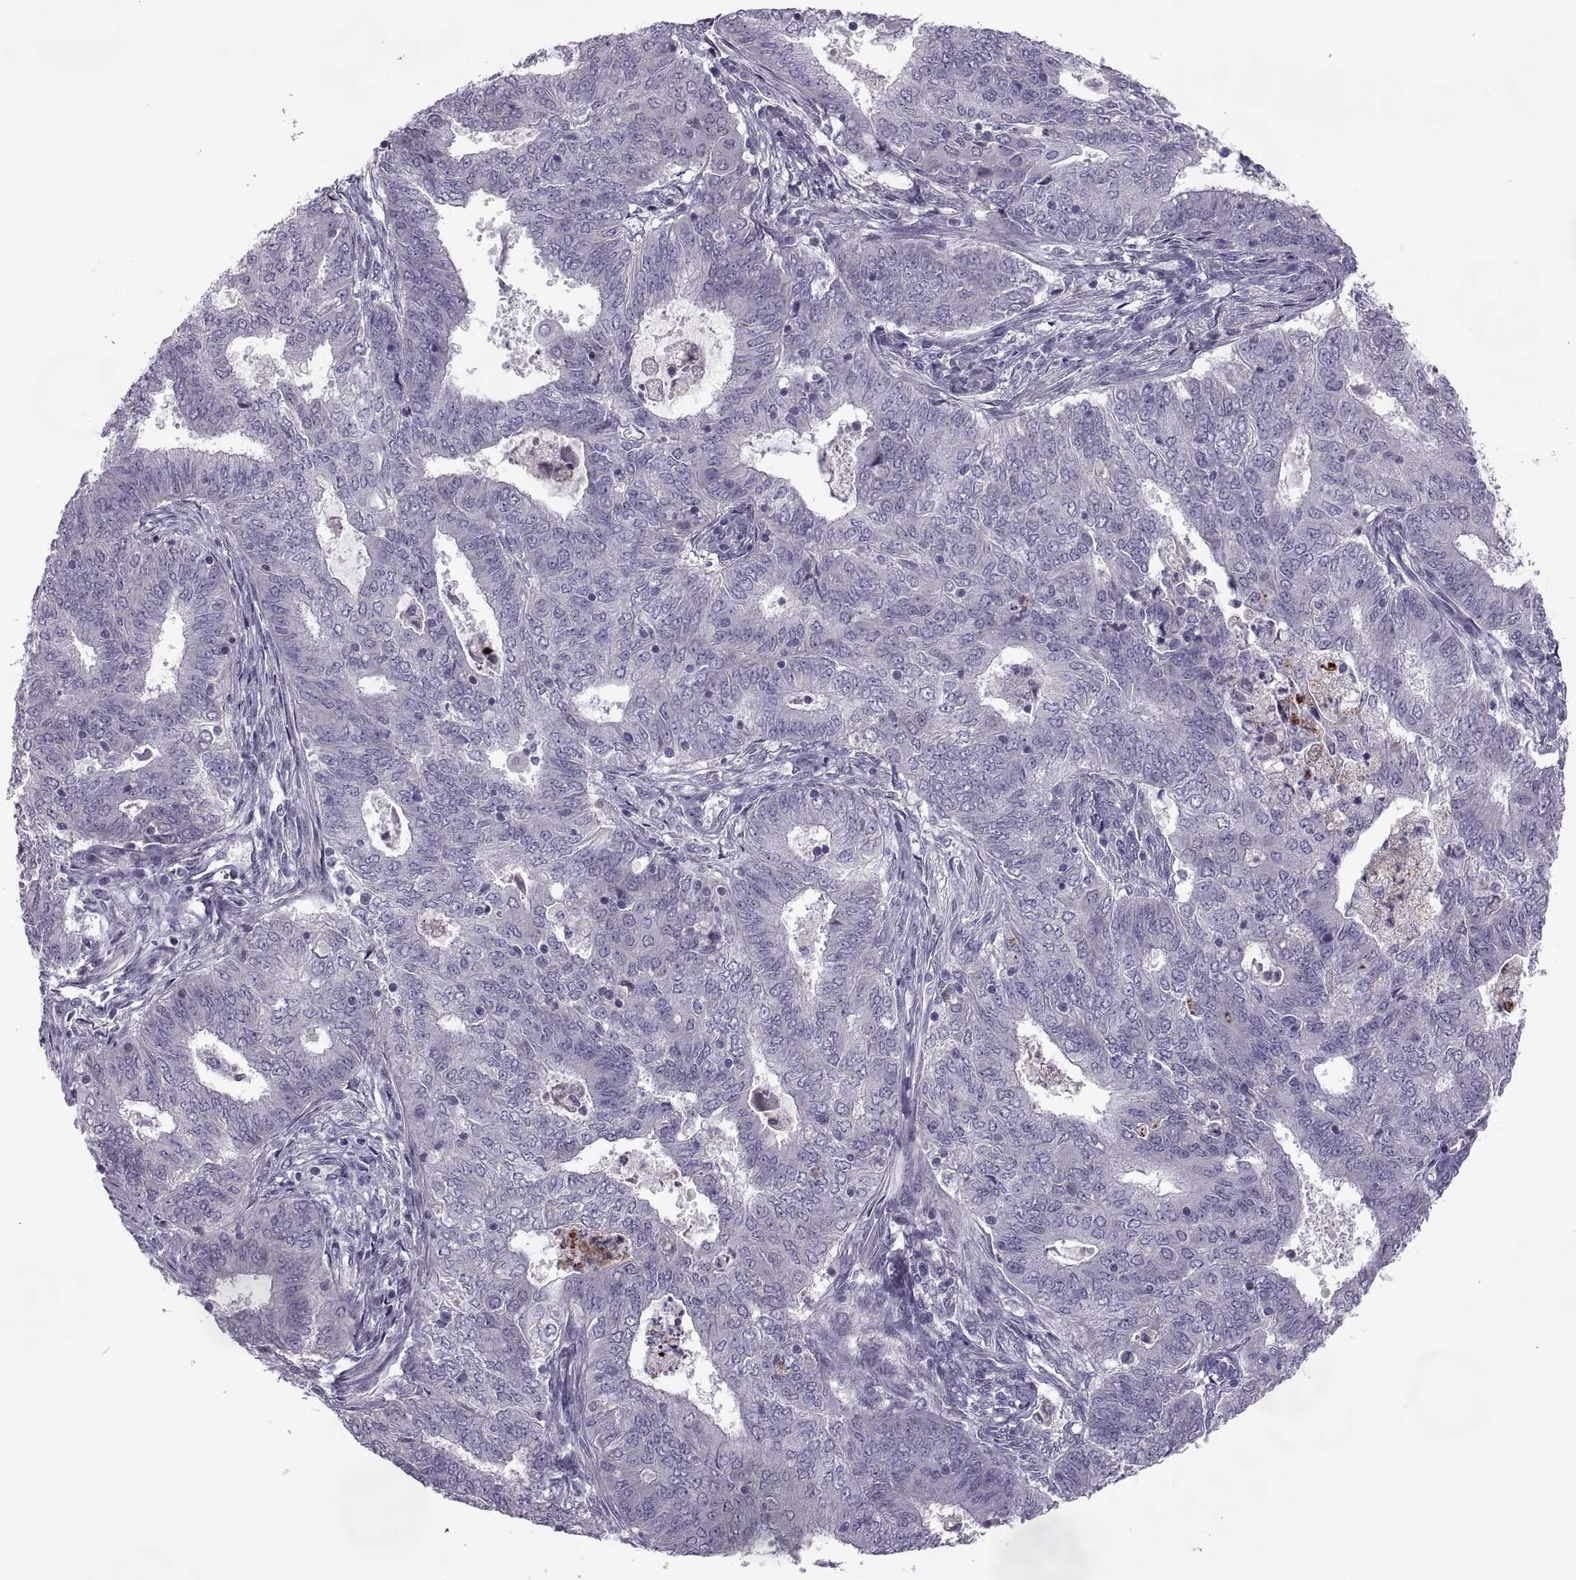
{"staining": {"intensity": "negative", "quantity": "none", "location": "none"}, "tissue": "endometrial cancer", "cell_type": "Tumor cells", "image_type": "cancer", "snomed": [{"axis": "morphology", "description": "Adenocarcinoma, NOS"}, {"axis": "topography", "description": "Endometrium"}], "caption": "This is an immunohistochemistry photomicrograph of adenocarcinoma (endometrial). There is no expression in tumor cells.", "gene": "ODF3", "patient": {"sex": "female", "age": 62}}